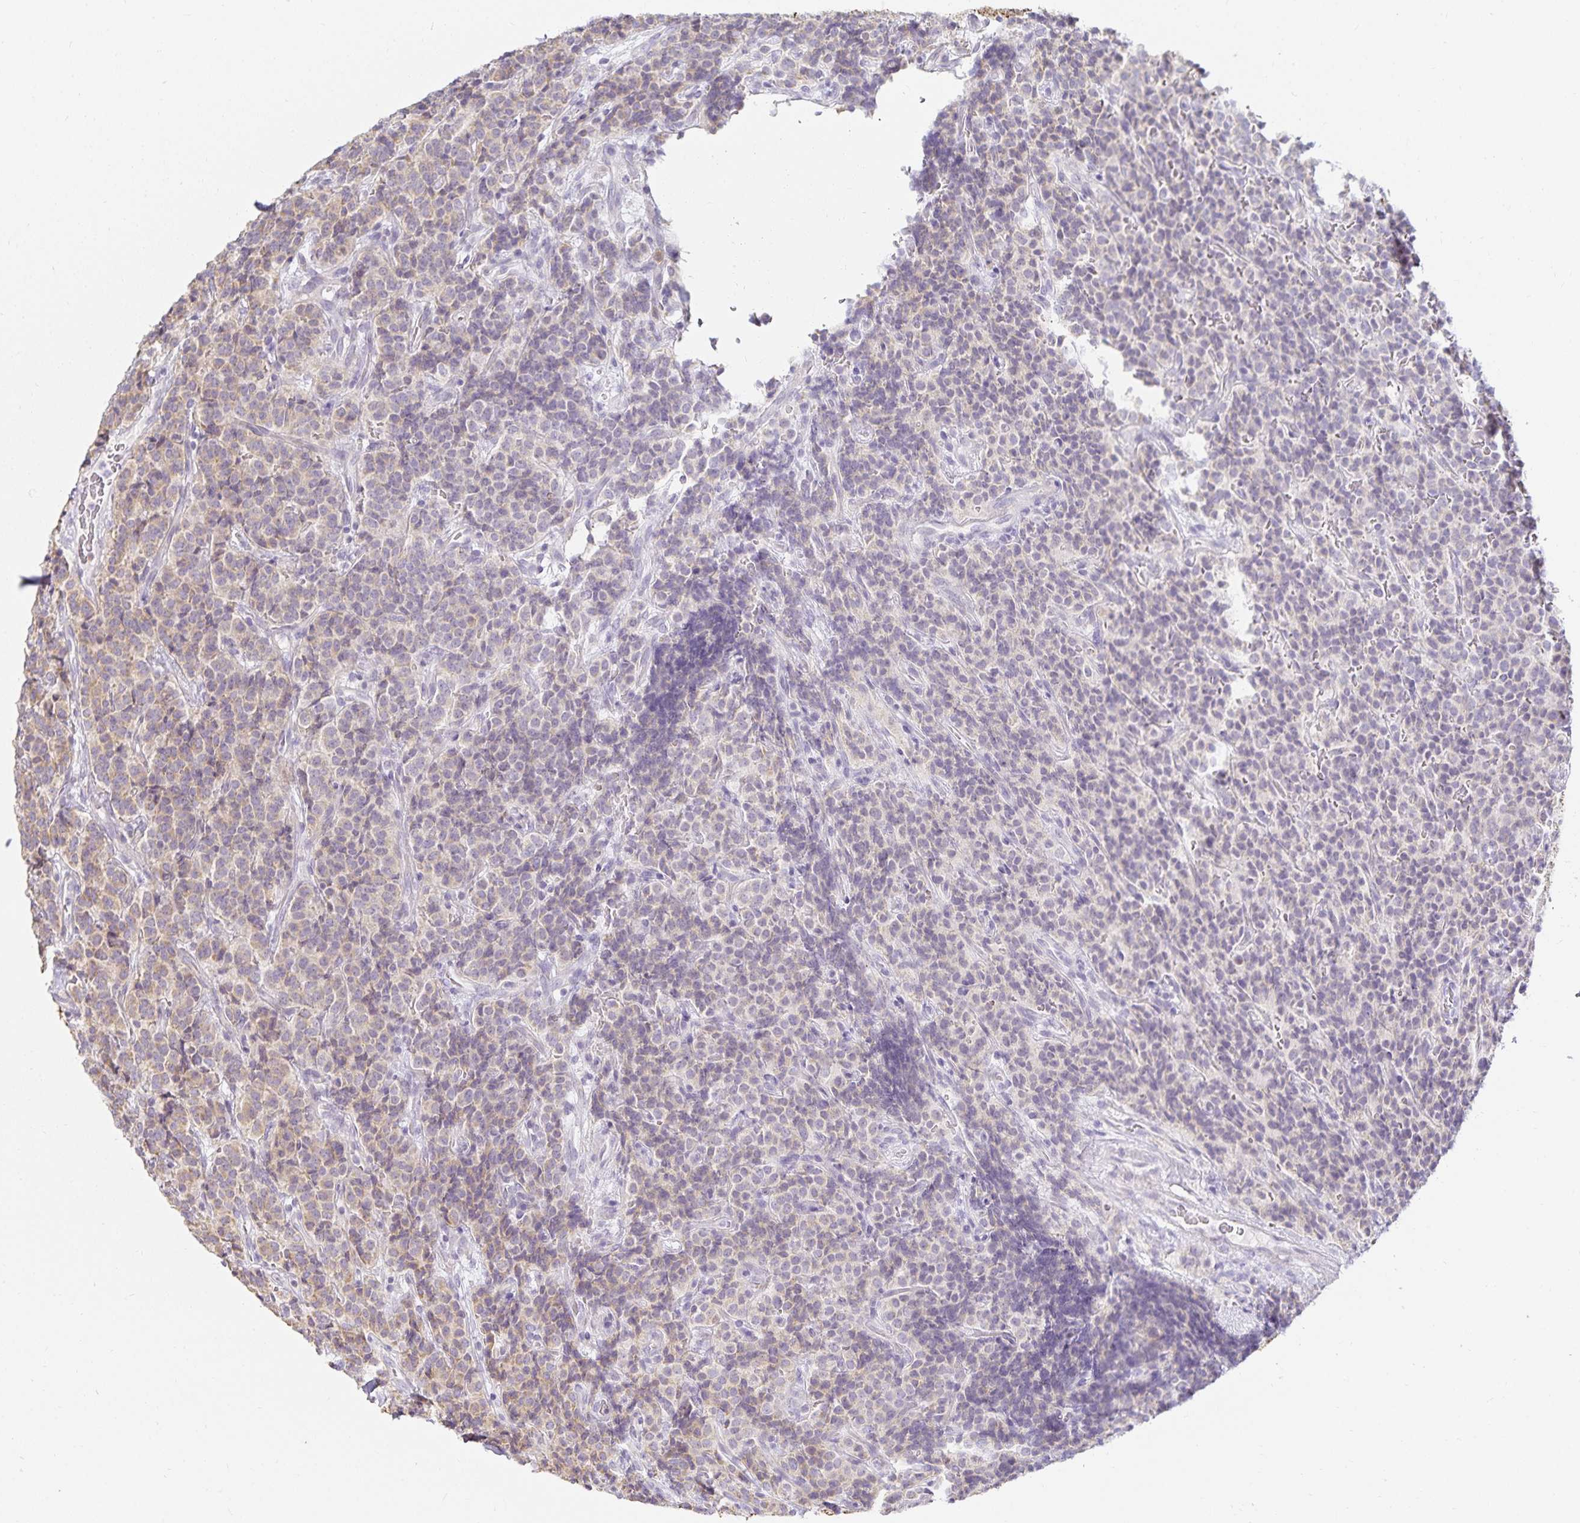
{"staining": {"intensity": "weak", "quantity": "<25%", "location": "cytoplasmic/membranous"}, "tissue": "carcinoid", "cell_type": "Tumor cells", "image_type": "cancer", "snomed": [{"axis": "morphology", "description": "Carcinoid, malignant, NOS"}, {"axis": "topography", "description": "Pancreas"}], "caption": "Human carcinoid stained for a protein using immunohistochemistry (IHC) exhibits no expression in tumor cells.", "gene": "GP2", "patient": {"sex": "male", "age": 36}}